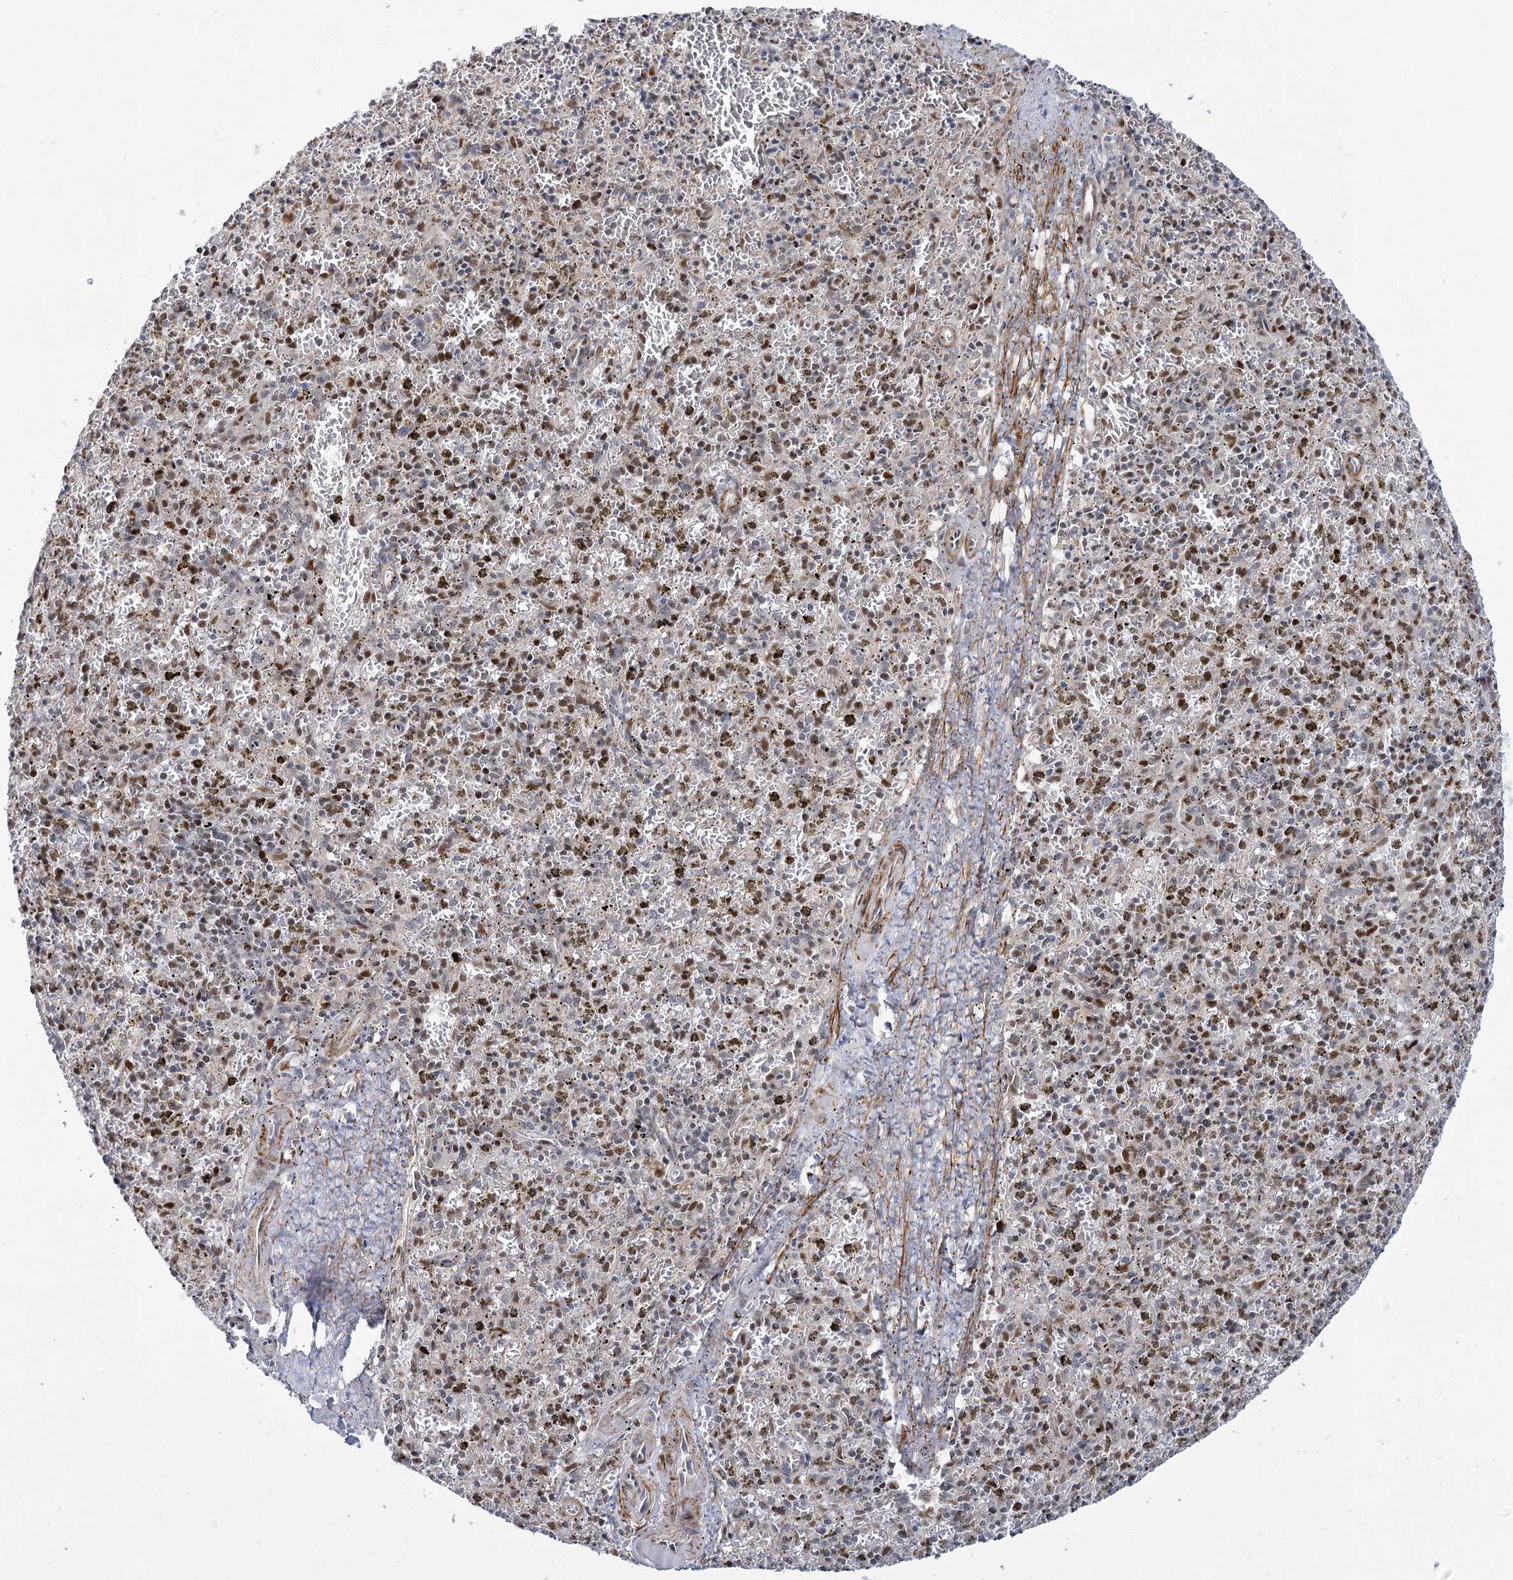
{"staining": {"intensity": "moderate", "quantity": "<25%", "location": "nuclear"}, "tissue": "spleen", "cell_type": "Cells in red pulp", "image_type": "normal", "snomed": [{"axis": "morphology", "description": "Normal tissue, NOS"}, {"axis": "topography", "description": "Spleen"}], "caption": "Immunohistochemical staining of benign human spleen reveals moderate nuclear protein expression in approximately <25% of cells in red pulp. The staining was performed using DAB to visualize the protein expression in brown, while the nuclei were stained in blue with hematoxylin (Magnification: 20x).", "gene": "ARSI", "patient": {"sex": "male", "age": 72}}